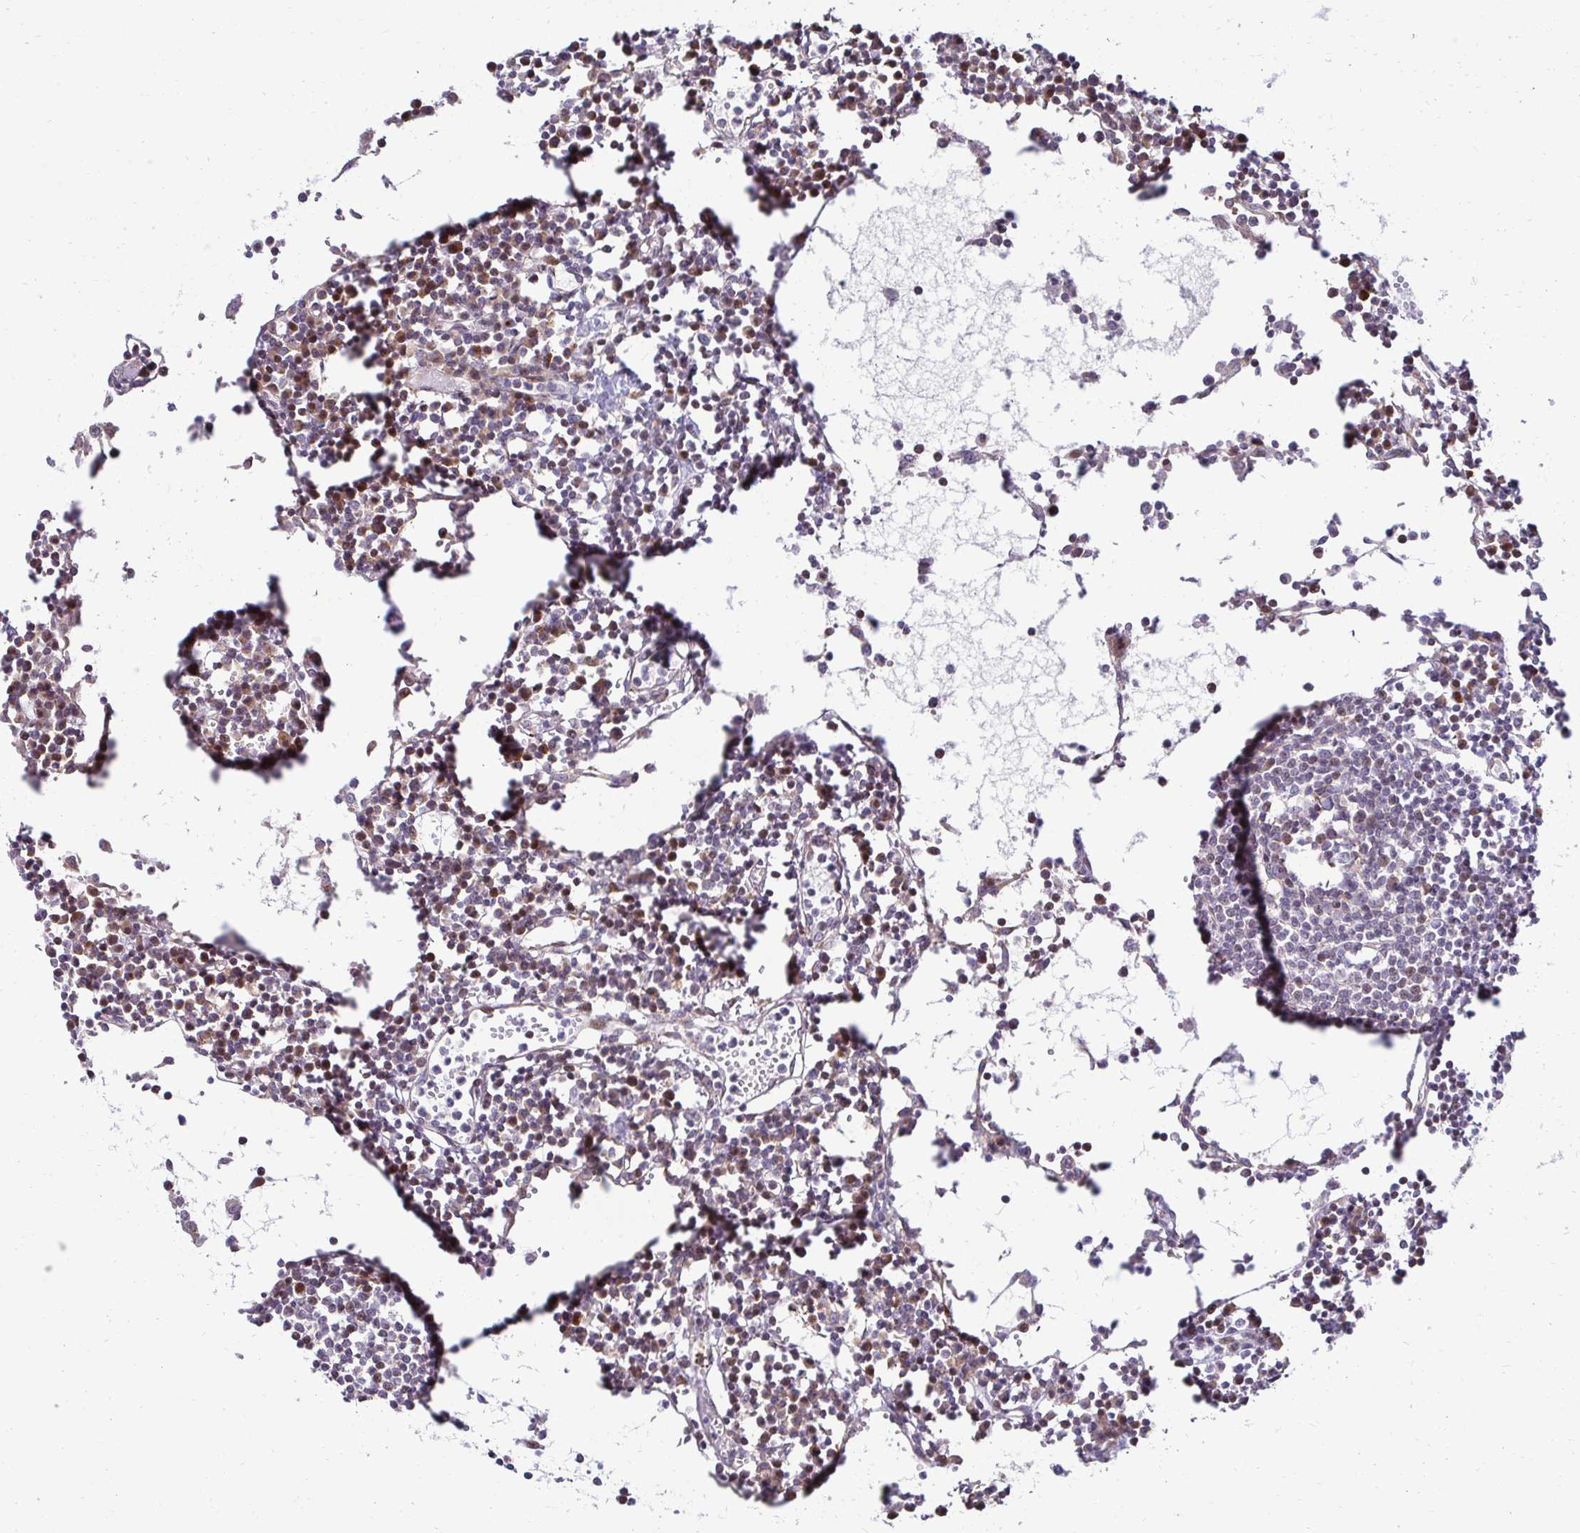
{"staining": {"intensity": "negative", "quantity": "none", "location": "none"}, "tissue": "lymph node", "cell_type": "Germinal center cells", "image_type": "normal", "snomed": [{"axis": "morphology", "description": "Normal tissue, NOS"}, {"axis": "topography", "description": "Lymph node"}], "caption": "IHC of normal human lymph node displays no expression in germinal center cells. Nuclei are stained in blue.", "gene": "HPS1", "patient": {"sex": "female", "age": 78}}